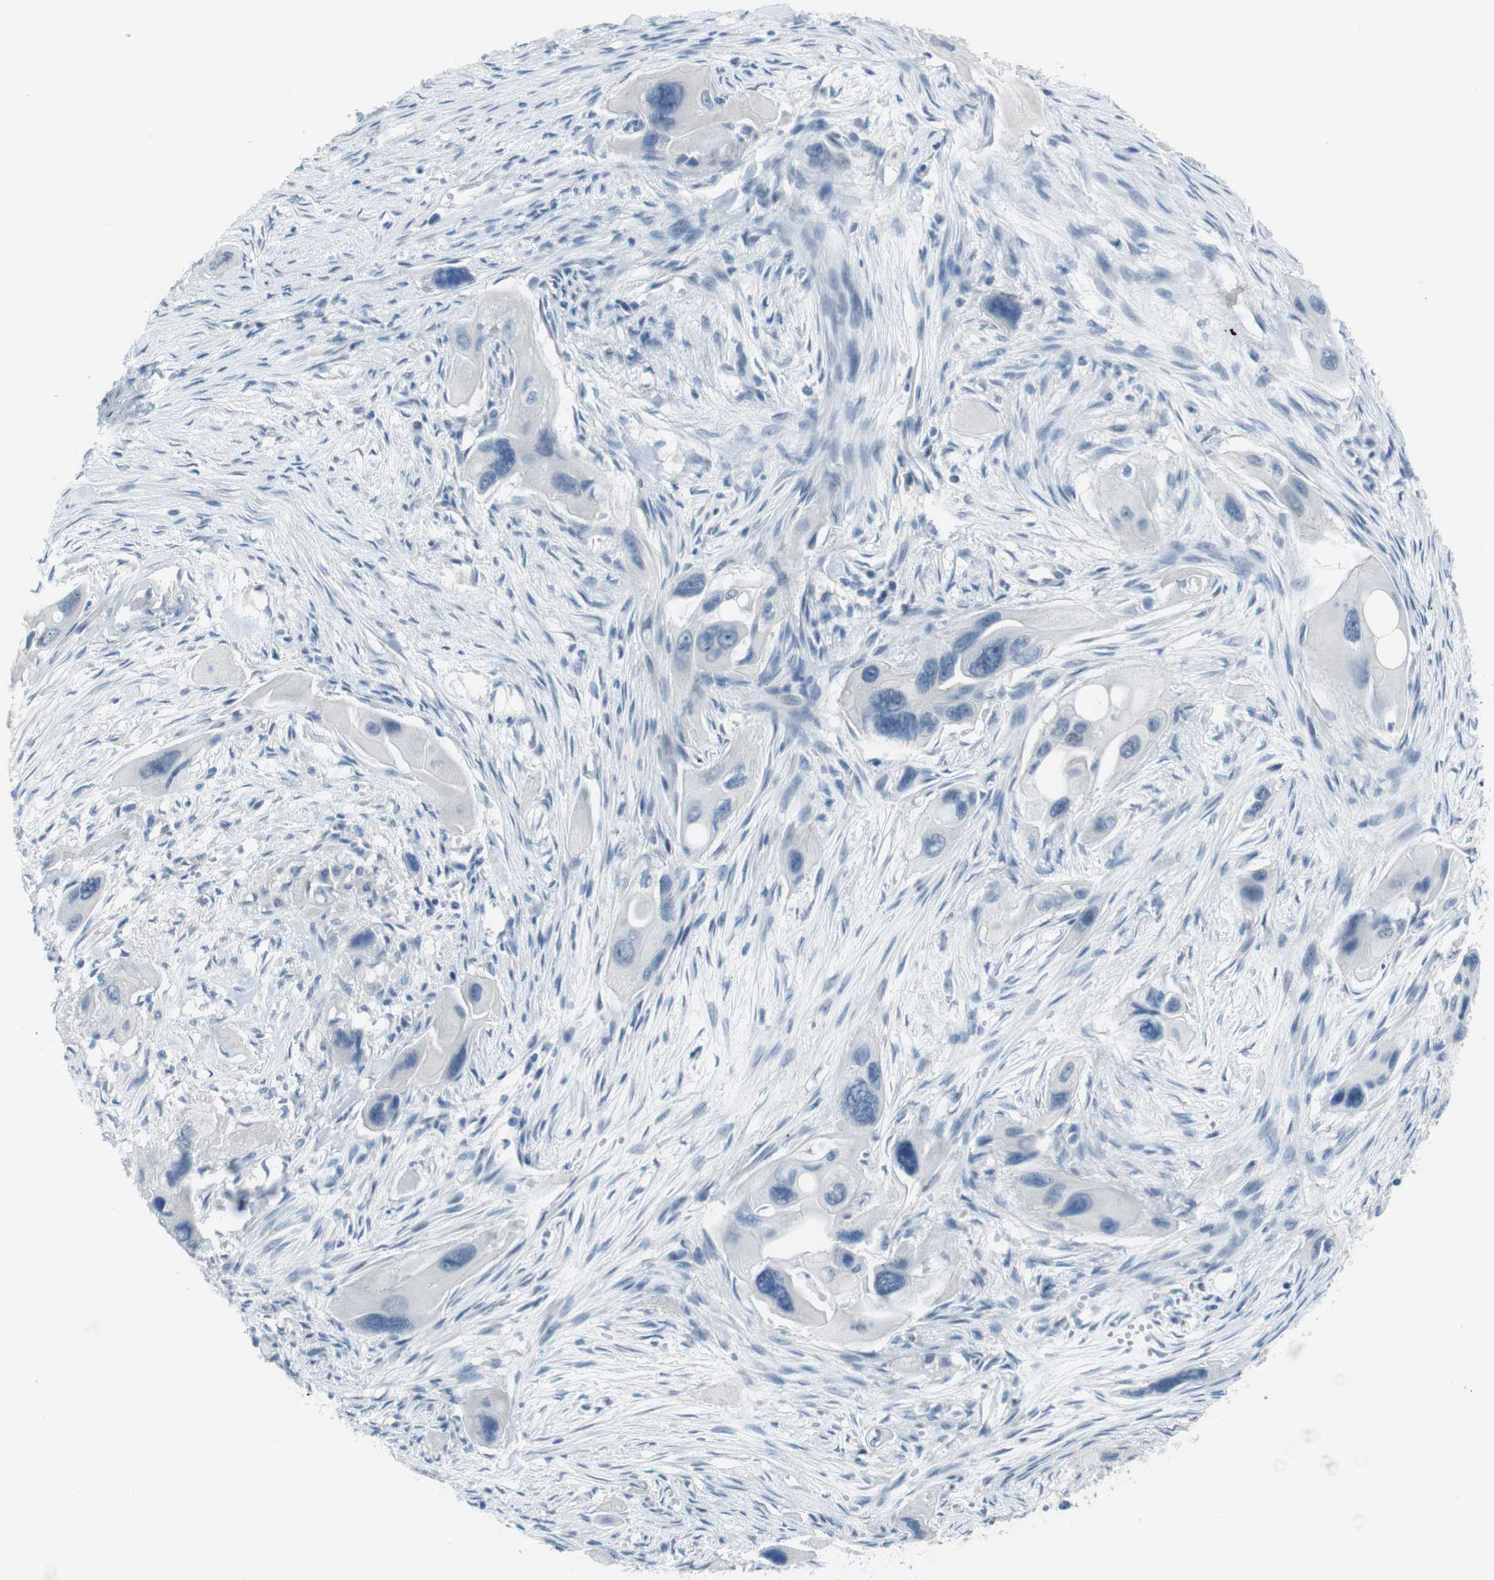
{"staining": {"intensity": "negative", "quantity": "none", "location": "none"}, "tissue": "pancreatic cancer", "cell_type": "Tumor cells", "image_type": "cancer", "snomed": [{"axis": "morphology", "description": "Adenocarcinoma, NOS"}, {"axis": "topography", "description": "Pancreas"}], "caption": "Immunohistochemistry (IHC) micrograph of neoplastic tissue: human pancreatic adenocarcinoma stained with DAB (3,3'-diaminobenzidine) exhibits no significant protein staining in tumor cells.", "gene": "HRH2", "patient": {"sex": "male", "age": 73}}